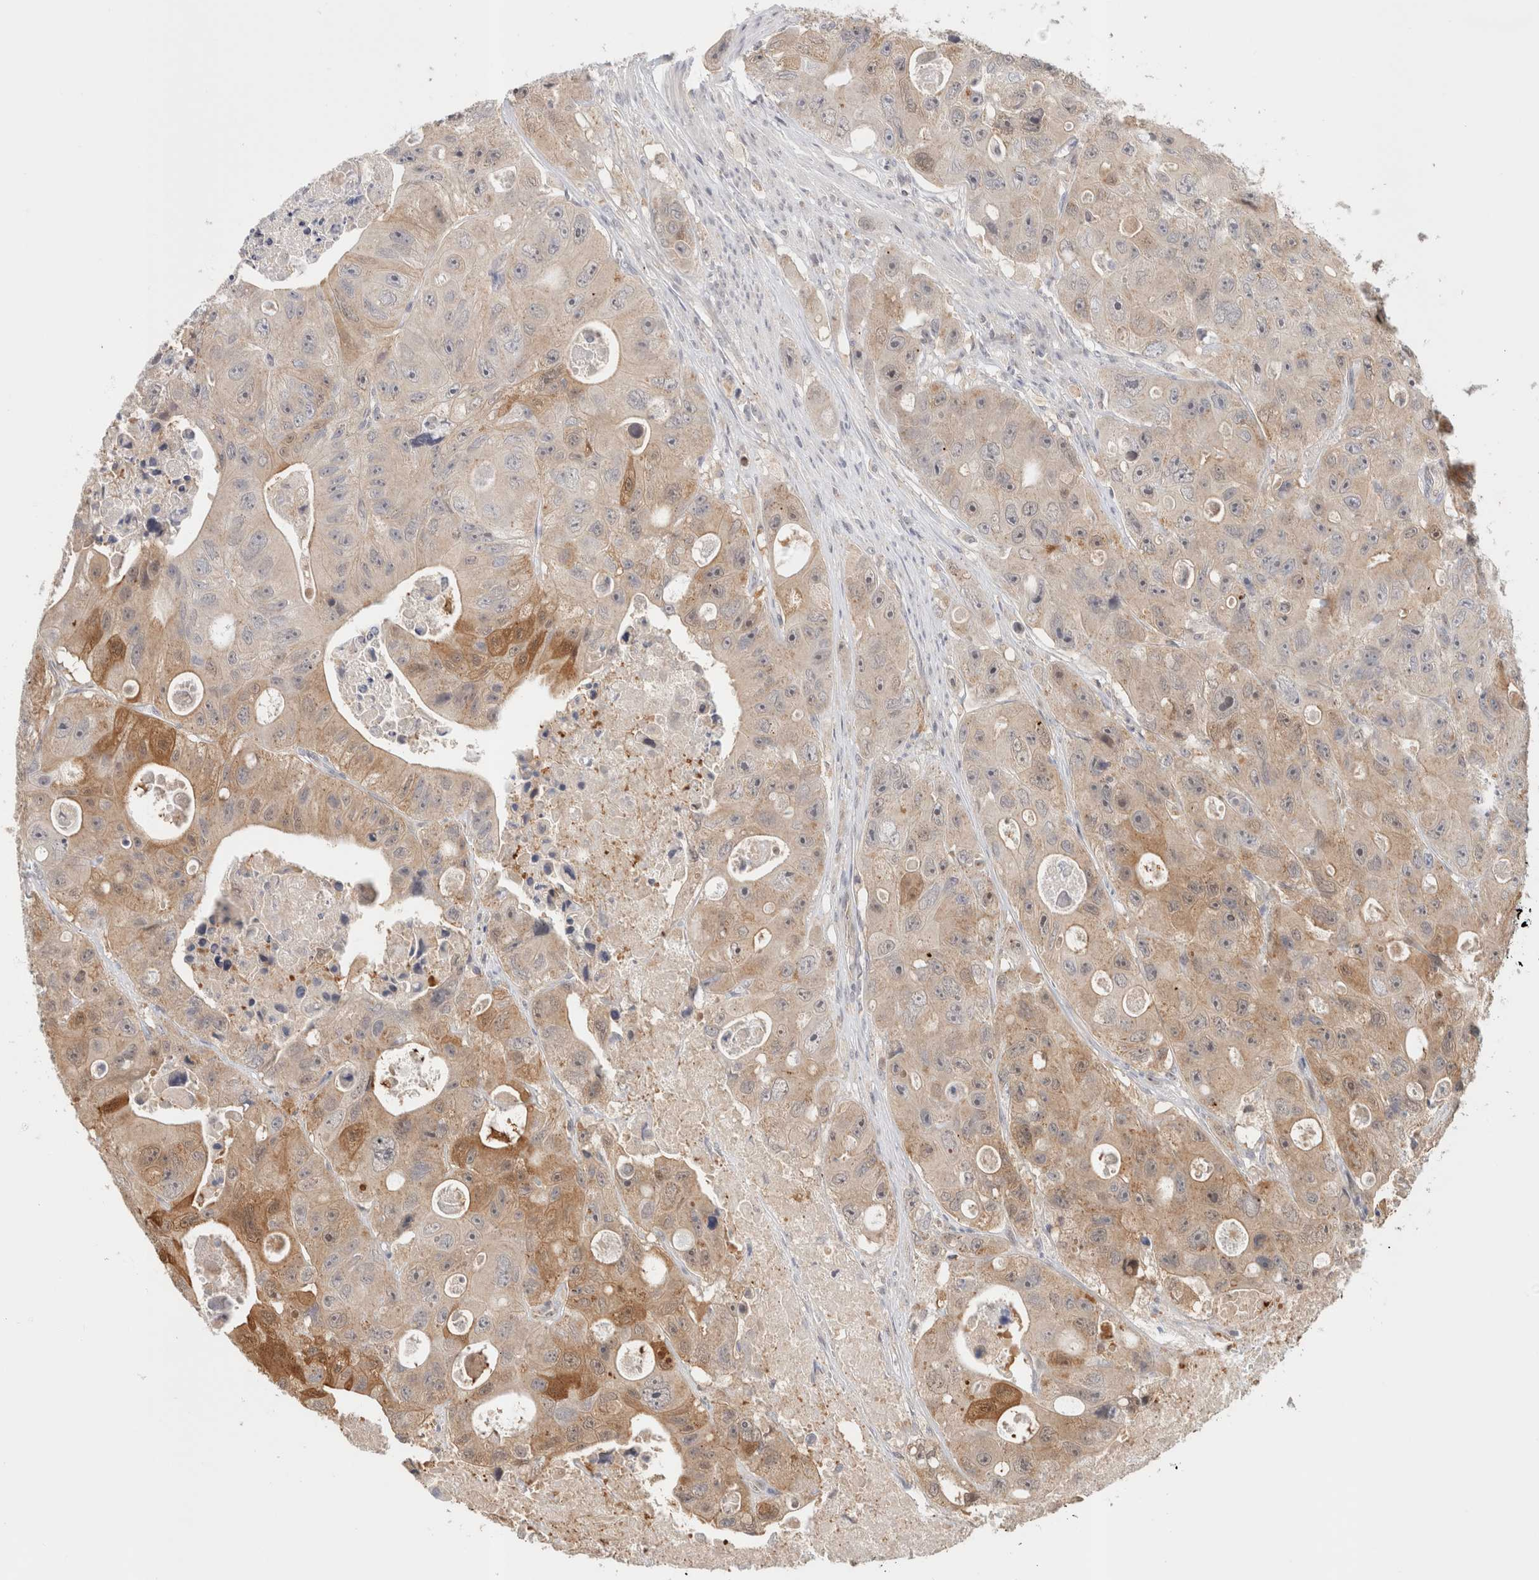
{"staining": {"intensity": "moderate", "quantity": "<25%", "location": "cytoplasmic/membranous"}, "tissue": "colorectal cancer", "cell_type": "Tumor cells", "image_type": "cancer", "snomed": [{"axis": "morphology", "description": "Adenocarcinoma, NOS"}, {"axis": "topography", "description": "Colon"}], "caption": "Moderate cytoplasmic/membranous protein staining is appreciated in approximately <25% of tumor cells in adenocarcinoma (colorectal).", "gene": "OTUD6B", "patient": {"sex": "female", "age": 46}}